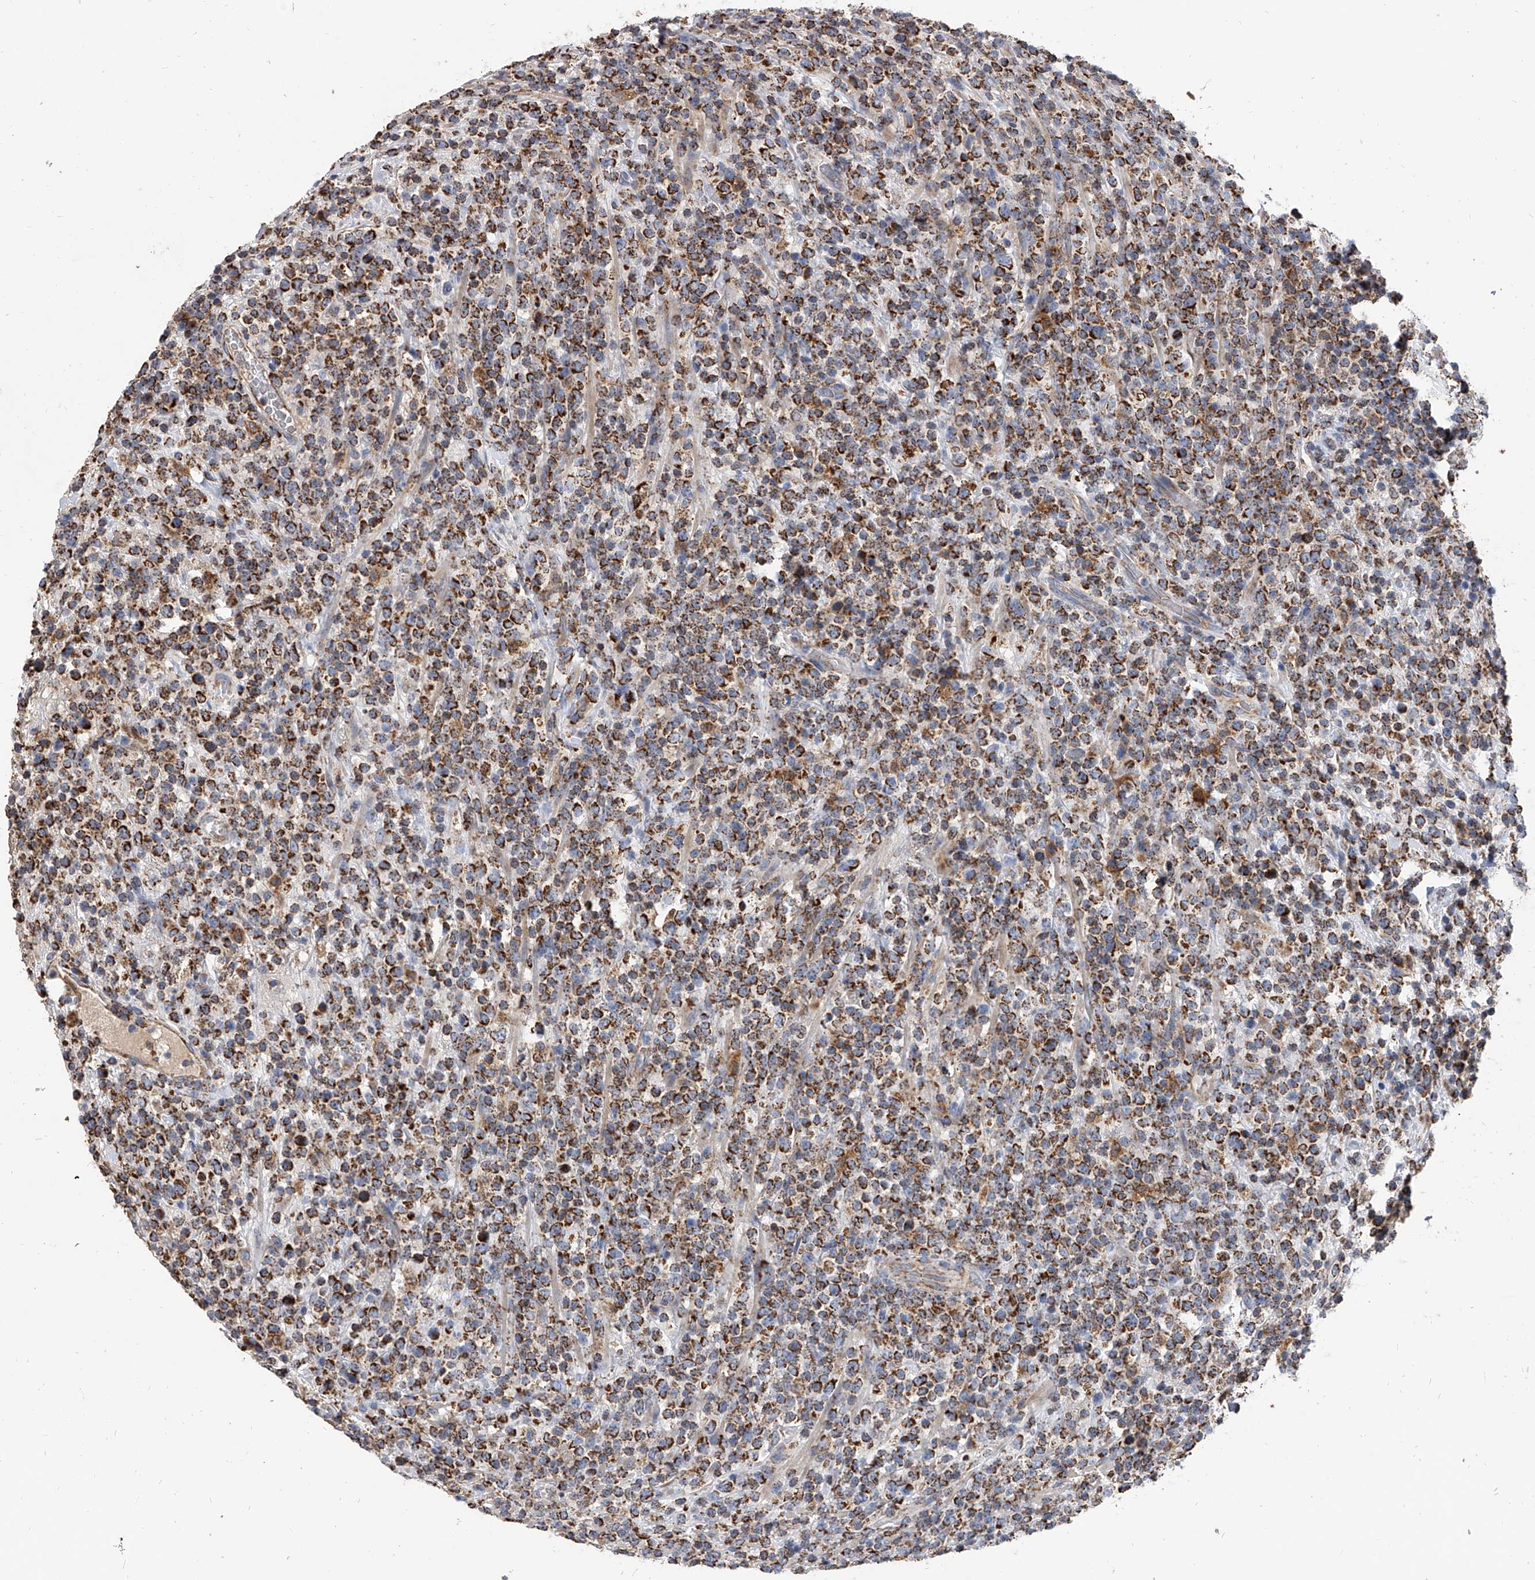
{"staining": {"intensity": "strong", "quantity": ">75%", "location": "cytoplasmic/membranous"}, "tissue": "lymphoma", "cell_type": "Tumor cells", "image_type": "cancer", "snomed": [{"axis": "morphology", "description": "Malignant lymphoma, non-Hodgkin's type, High grade"}, {"axis": "topography", "description": "Colon"}], "caption": "Lymphoma stained with a brown dye reveals strong cytoplasmic/membranous positive positivity in about >75% of tumor cells.", "gene": "MRPL28", "patient": {"sex": "female", "age": 53}}